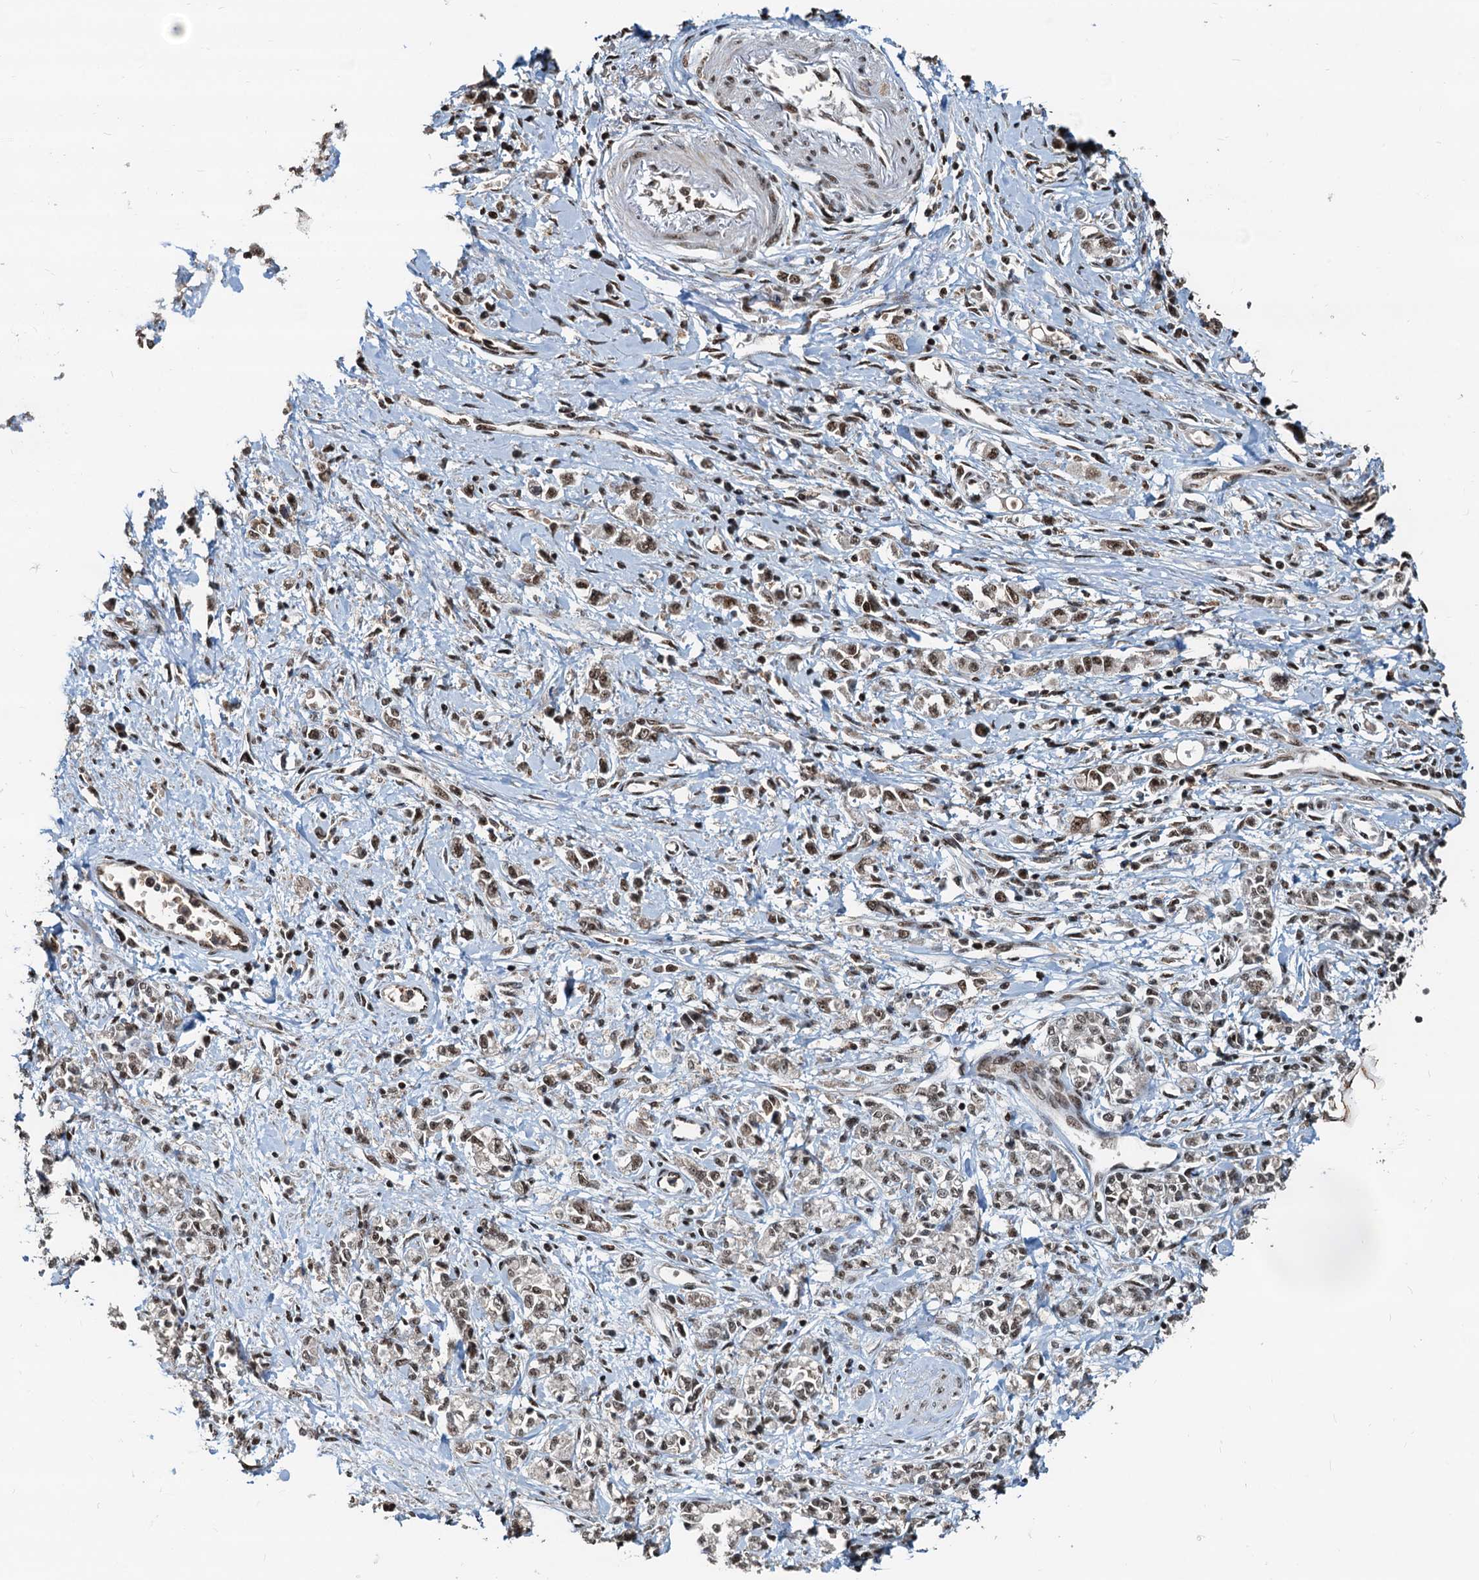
{"staining": {"intensity": "moderate", "quantity": ">75%", "location": "nuclear"}, "tissue": "stomach cancer", "cell_type": "Tumor cells", "image_type": "cancer", "snomed": [{"axis": "morphology", "description": "Adenocarcinoma, NOS"}, {"axis": "topography", "description": "Stomach"}], "caption": "Immunohistochemical staining of stomach cancer displays medium levels of moderate nuclear expression in about >75% of tumor cells. Immunohistochemistry stains the protein in brown and the nuclei are stained blue.", "gene": "RSRC2", "patient": {"sex": "female", "age": 76}}